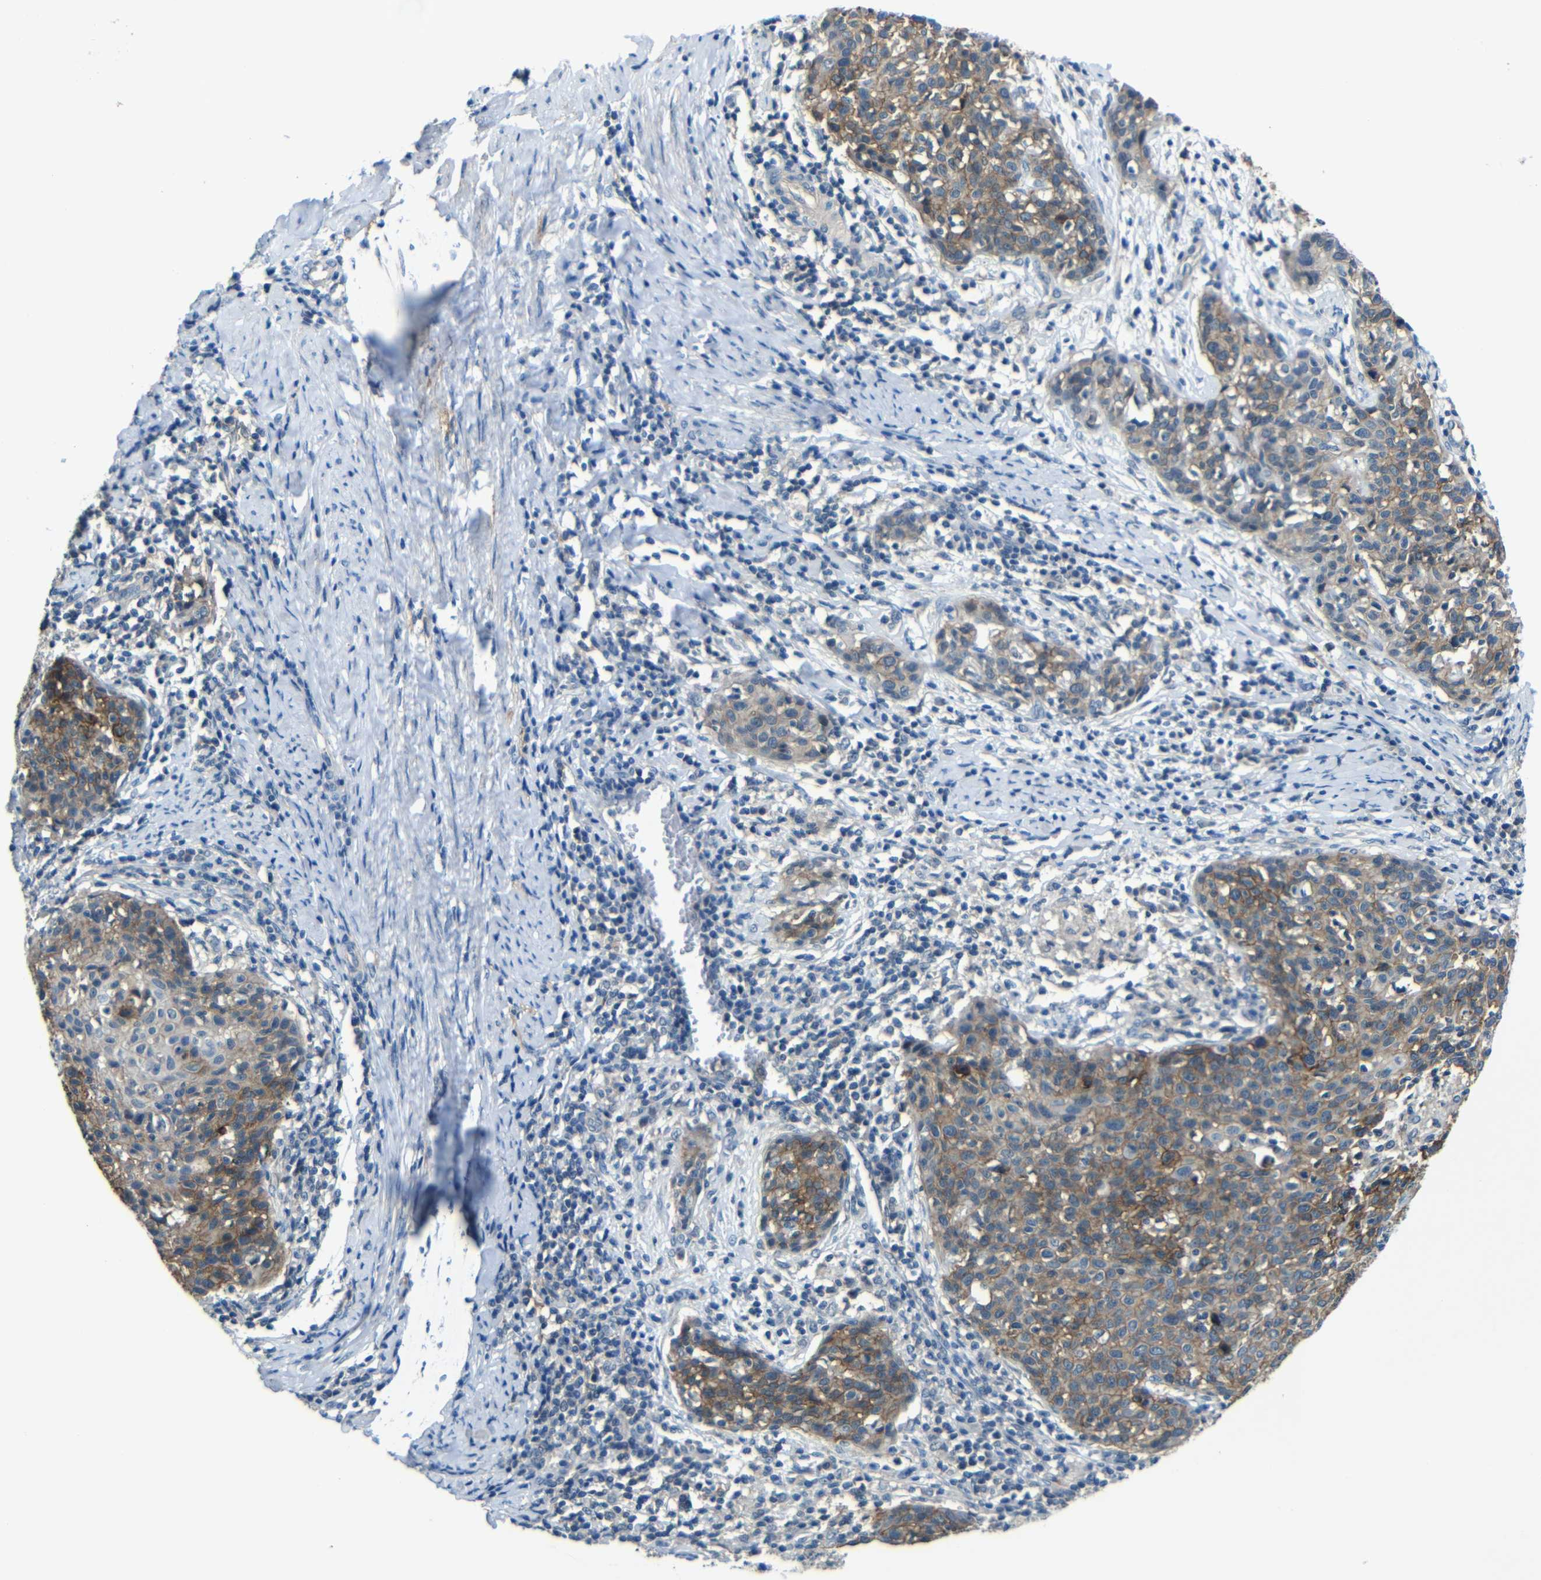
{"staining": {"intensity": "moderate", "quantity": ">75%", "location": "cytoplasmic/membranous"}, "tissue": "cervical cancer", "cell_type": "Tumor cells", "image_type": "cancer", "snomed": [{"axis": "morphology", "description": "Squamous cell carcinoma, NOS"}, {"axis": "topography", "description": "Cervix"}], "caption": "This is an image of immunohistochemistry (IHC) staining of cervical cancer, which shows moderate positivity in the cytoplasmic/membranous of tumor cells.", "gene": "ZNF90", "patient": {"sex": "female", "age": 38}}